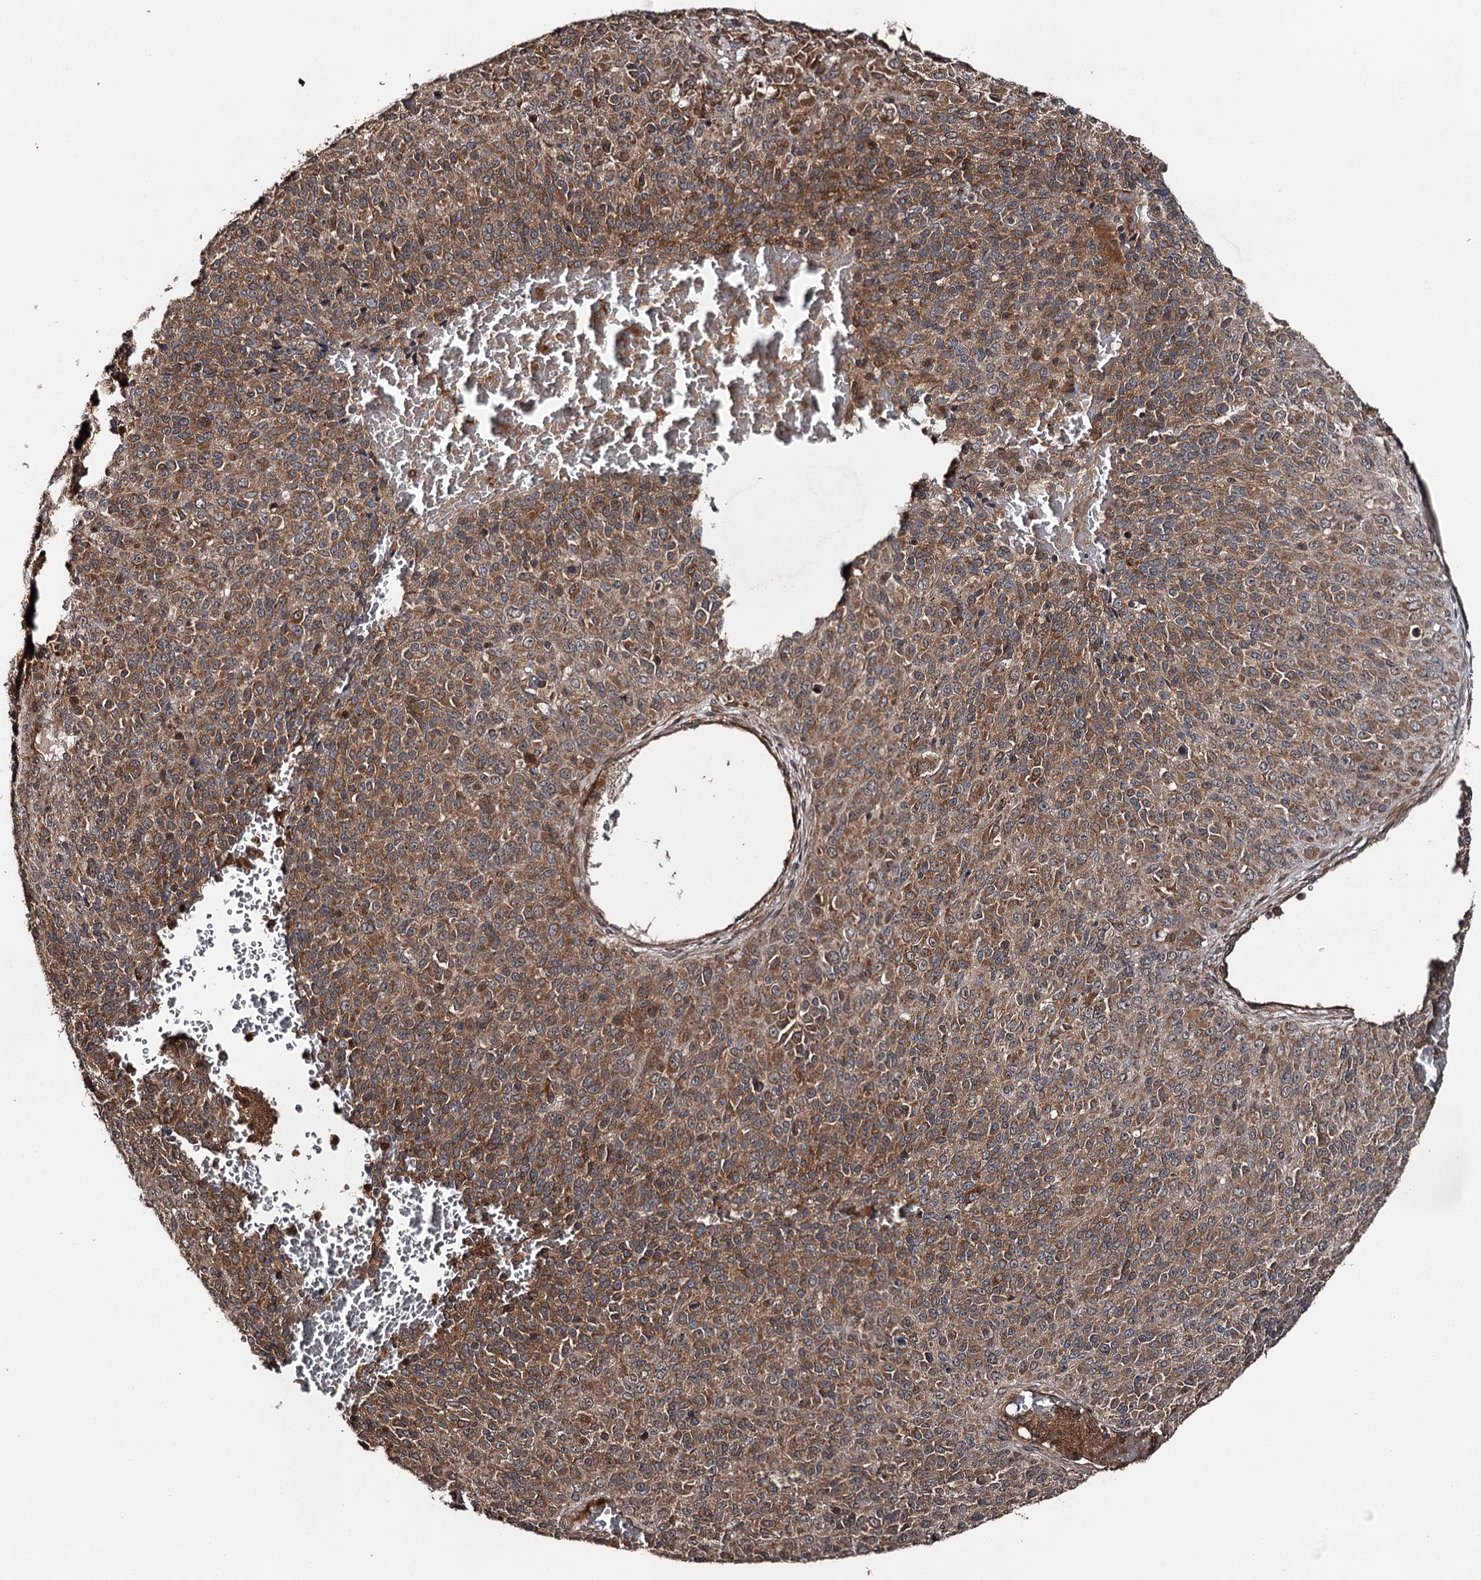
{"staining": {"intensity": "moderate", "quantity": ">75%", "location": "cytoplasmic/membranous"}, "tissue": "melanoma", "cell_type": "Tumor cells", "image_type": "cancer", "snomed": [{"axis": "morphology", "description": "Malignant melanoma, Metastatic site"}, {"axis": "topography", "description": "Brain"}], "caption": "Immunohistochemical staining of human malignant melanoma (metastatic site) exhibits medium levels of moderate cytoplasmic/membranous protein positivity in about >75% of tumor cells.", "gene": "RAB21", "patient": {"sex": "female", "age": 56}}